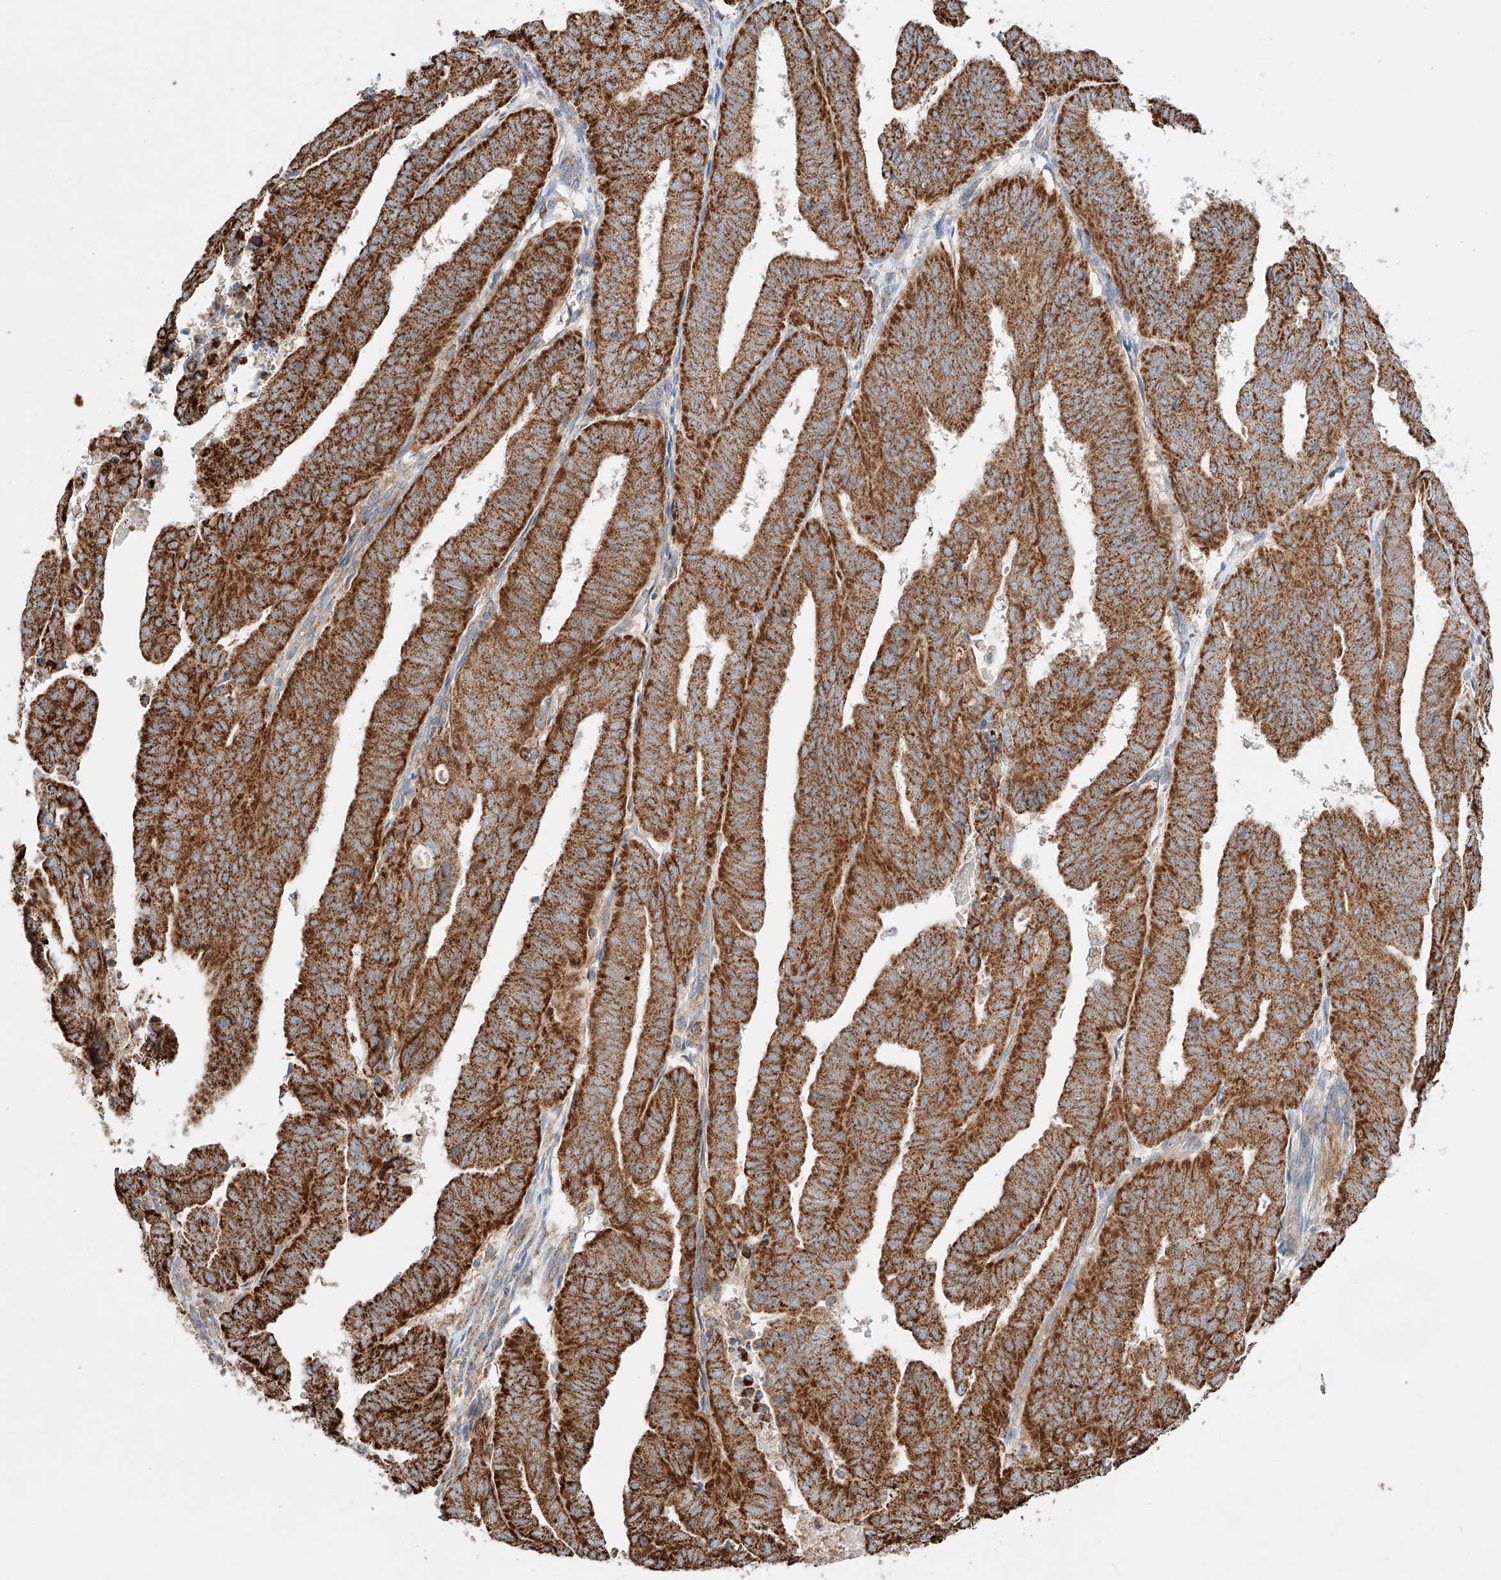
{"staining": {"intensity": "strong", "quantity": ">75%", "location": "cytoplasmic/membranous"}, "tissue": "endometrial cancer", "cell_type": "Tumor cells", "image_type": "cancer", "snomed": [{"axis": "morphology", "description": "Adenocarcinoma, NOS"}, {"axis": "topography", "description": "Uterus"}], "caption": "Endometrial adenocarcinoma stained for a protein demonstrates strong cytoplasmic/membranous positivity in tumor cells.", "gene": "KTI12", "patient": {"sex": "female", "age": 77}}